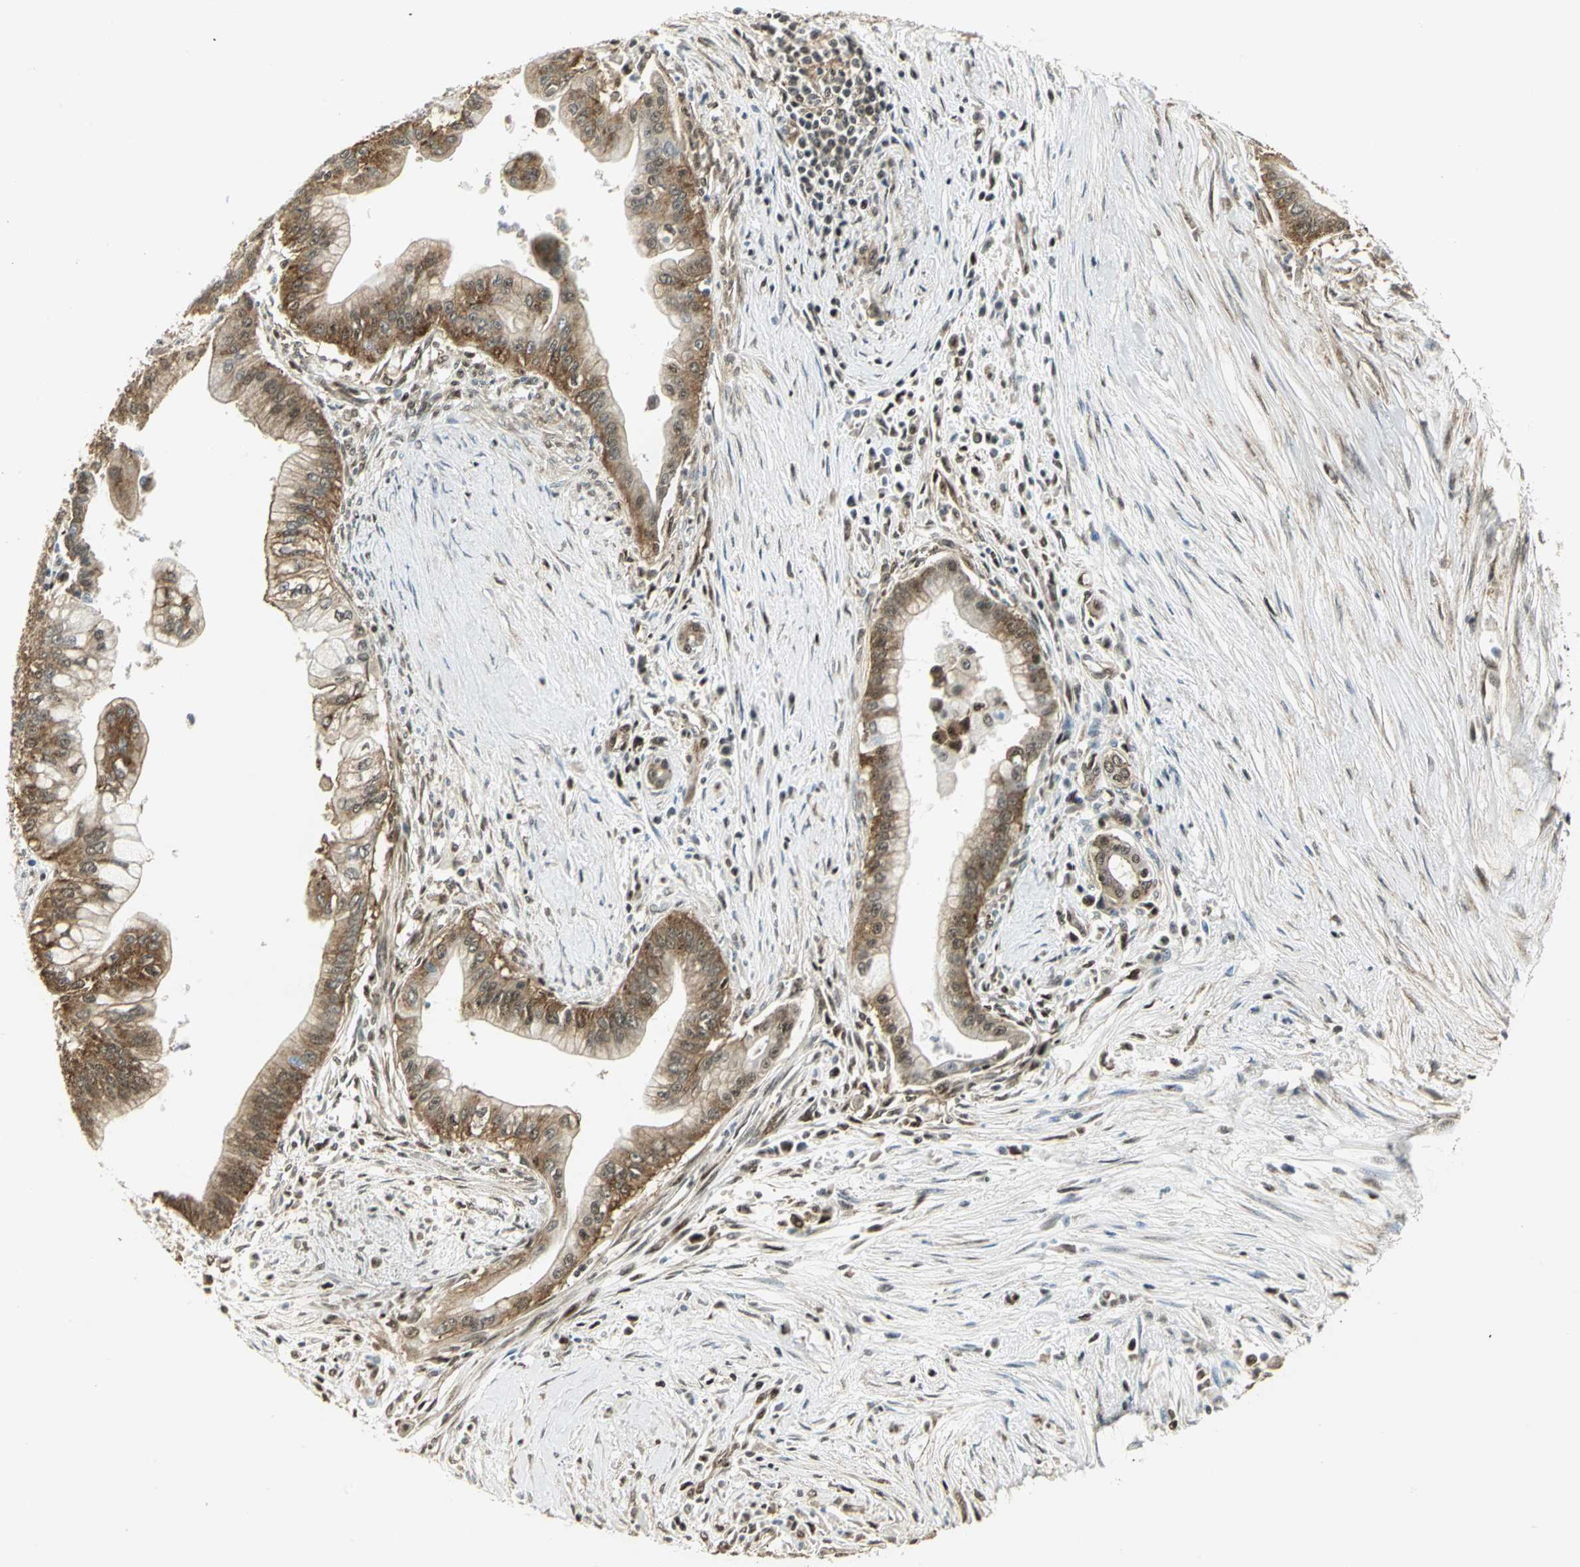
{"staining": {"intensity": "moderate", "quantity": ">75%", "location": "cytoplasmic/membranous"}, "tissue": "pancreatic cancer", "cell_type": "Tumor cells", "image_type": "cancer", "snomed": [{"axis": "morphology", "description": "Adenocarcinoma, NOS"}, {"axis": "topography", "description": "Pancreas"}], "caption": "A micrograph showing moderate cytoplasmic/membranous staining in approximately >75% of tumor cells in pancreatic cancer (adenocarcinoma), as visualized by brown immunohistochemical staining.", "gene": "DDX5", "patient": {"sex": "male", "age": 59}}